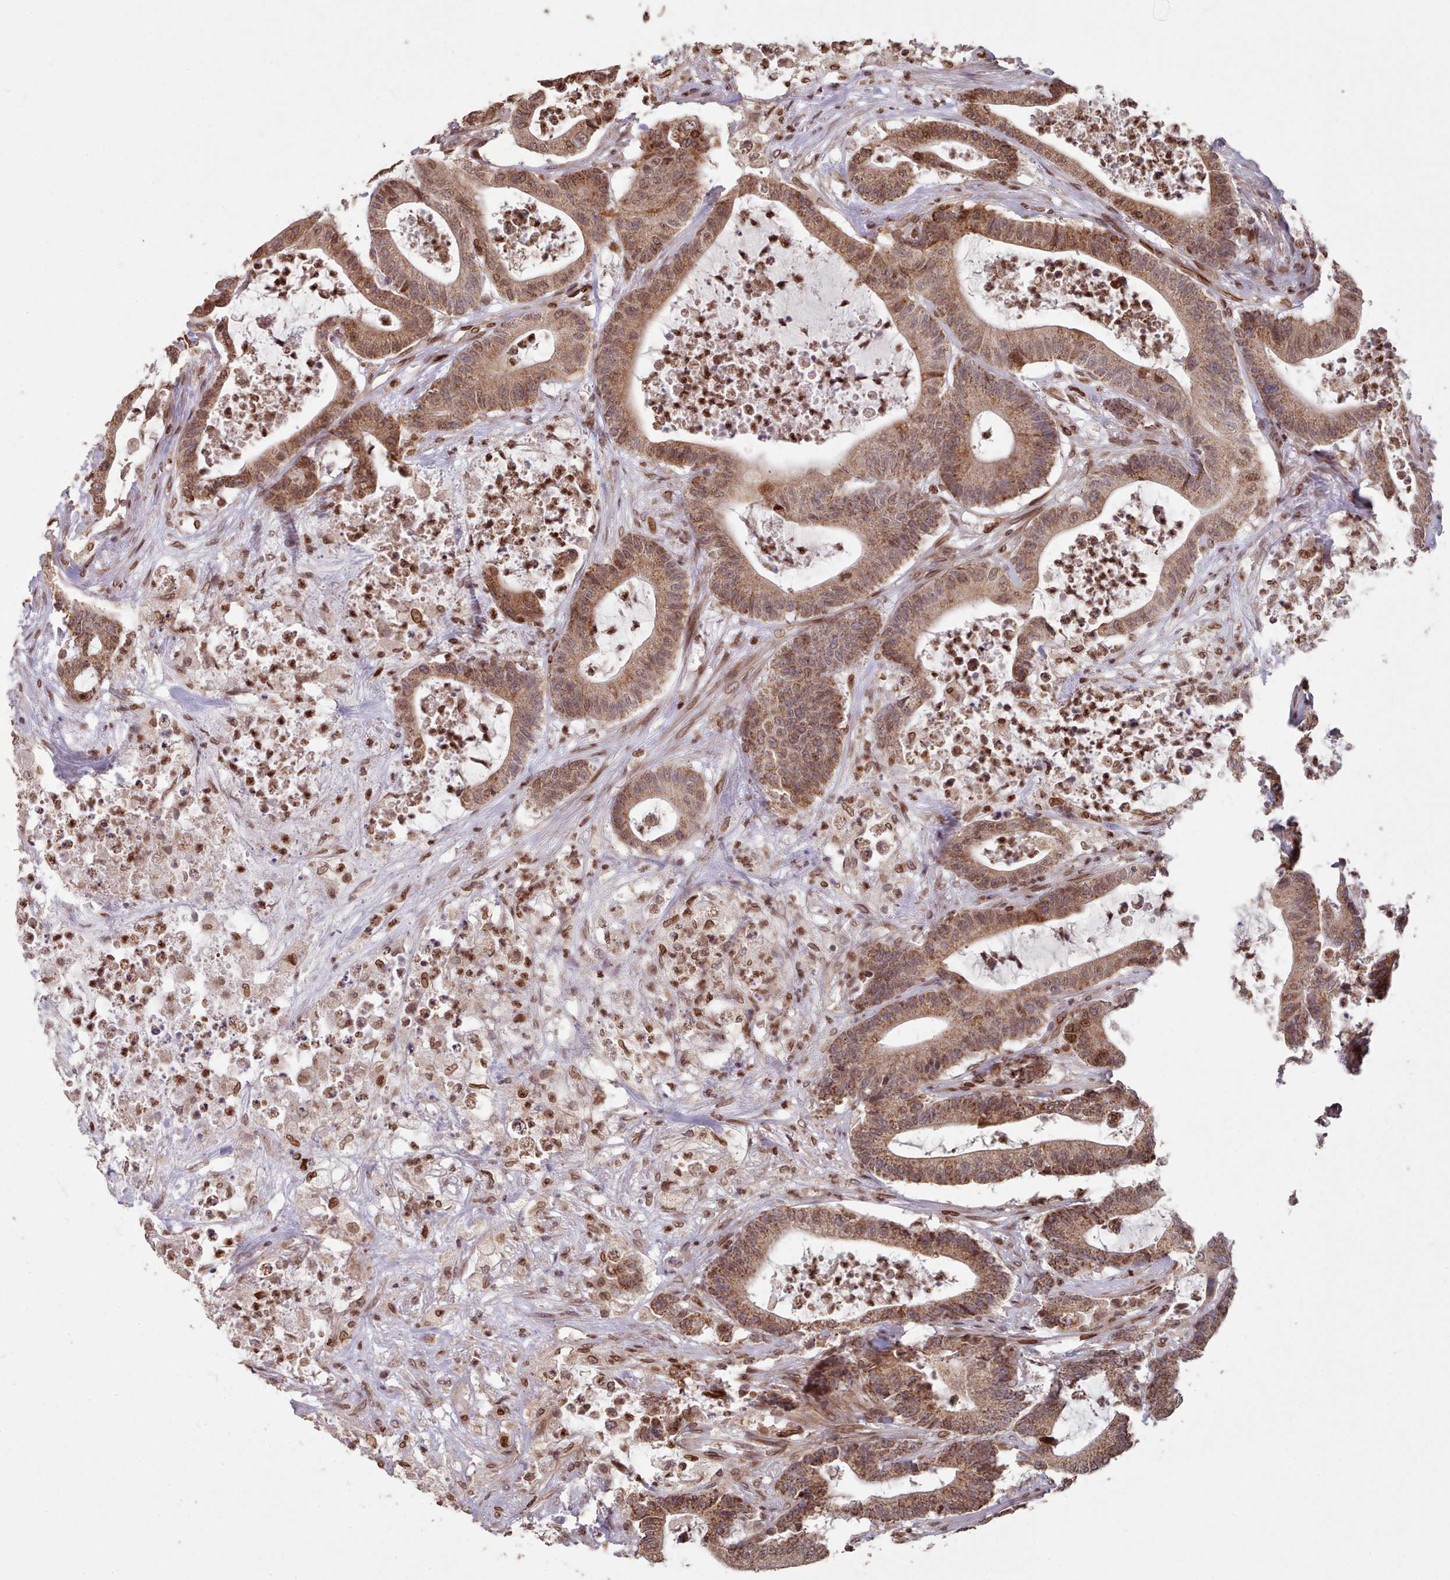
{"staining": {"intensity": "moderate", "quantity": ">75%", "location": "cytoplasmic/membranous,nuclear"}, "tissue": "colorectal cancer", "cell_type": "Tumor cells", "image_type": "cancer", "snomed": [{"axis": "morphology", "description": "Adenocarcinoma, NOS"}, {"axis": "topography", "description": "Colon"}], "caption": "Protein positivity by immunohistochemistry (IHC) exhibits moderate cytoplasmic/membranous and nuclear staining in about >75% of tumor cells in adenocarcinoma (colorectal).", "gene": "TOR1AIP1", "patient": {"sex": "female", "age": 84}}